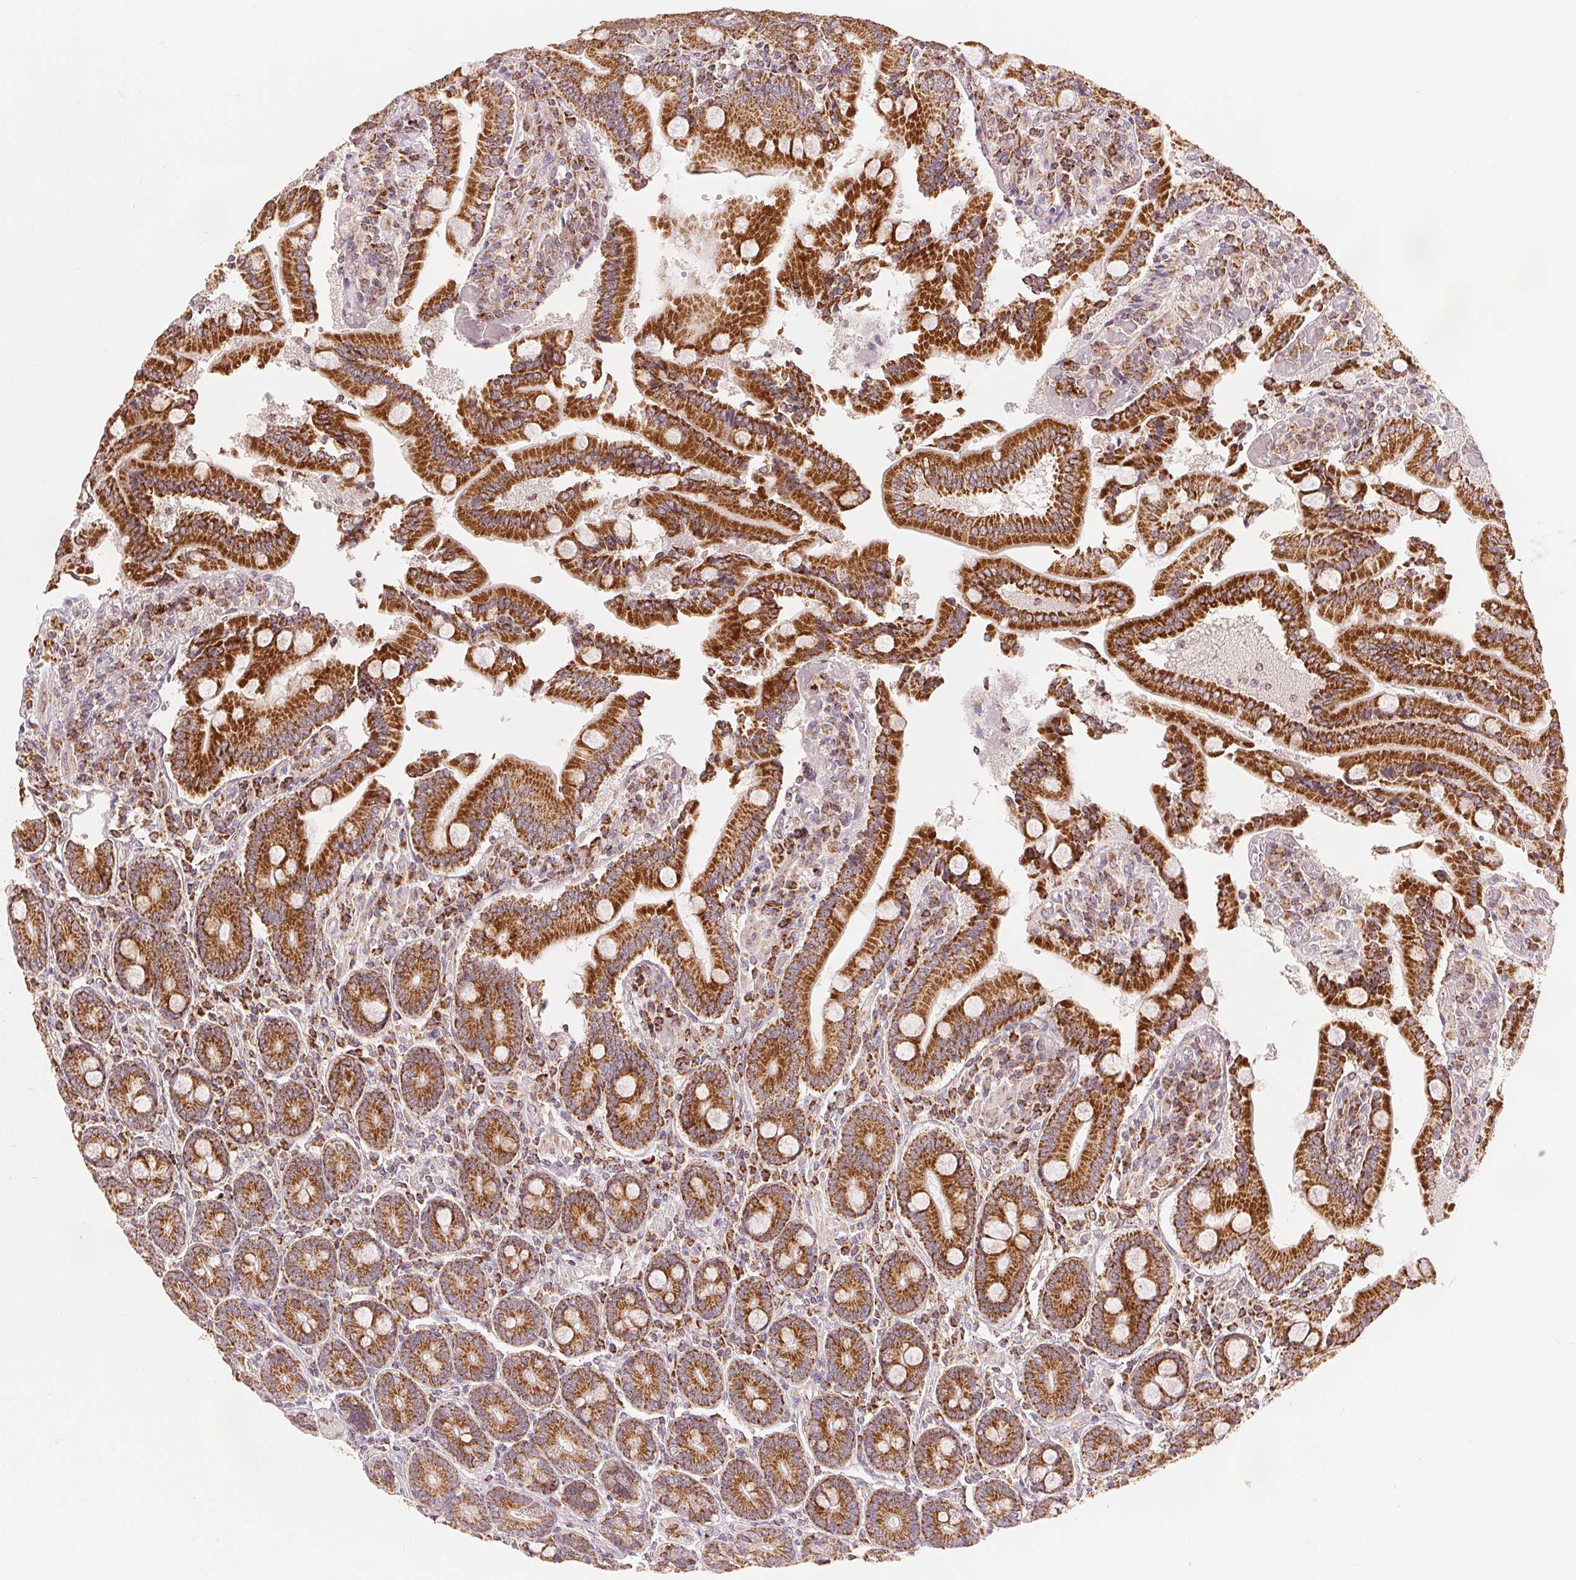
{"staining": {"intensity": "strong", "quantity": ">75%", "location": "cytoplasmic/membranous"}, "tissue": "duodenum", "cell_type": "Glandular cells", "image_type": "normal", "snomed": [{"axis": "morphology", "description": "Normal tissue, NOS"}, {"axis": "topography", "description": "Duodenum"}], "caption": "Duodenum stained for a protein shows strong cytoplasmic/membranous positivity in glandular cells. The staining was performed using DAB, with brown indicating positive protein expression. Nuclei are stained blue with hematoxylin.", "gene": "SDHB", "patient": {"sex": "female", "age": 62}}